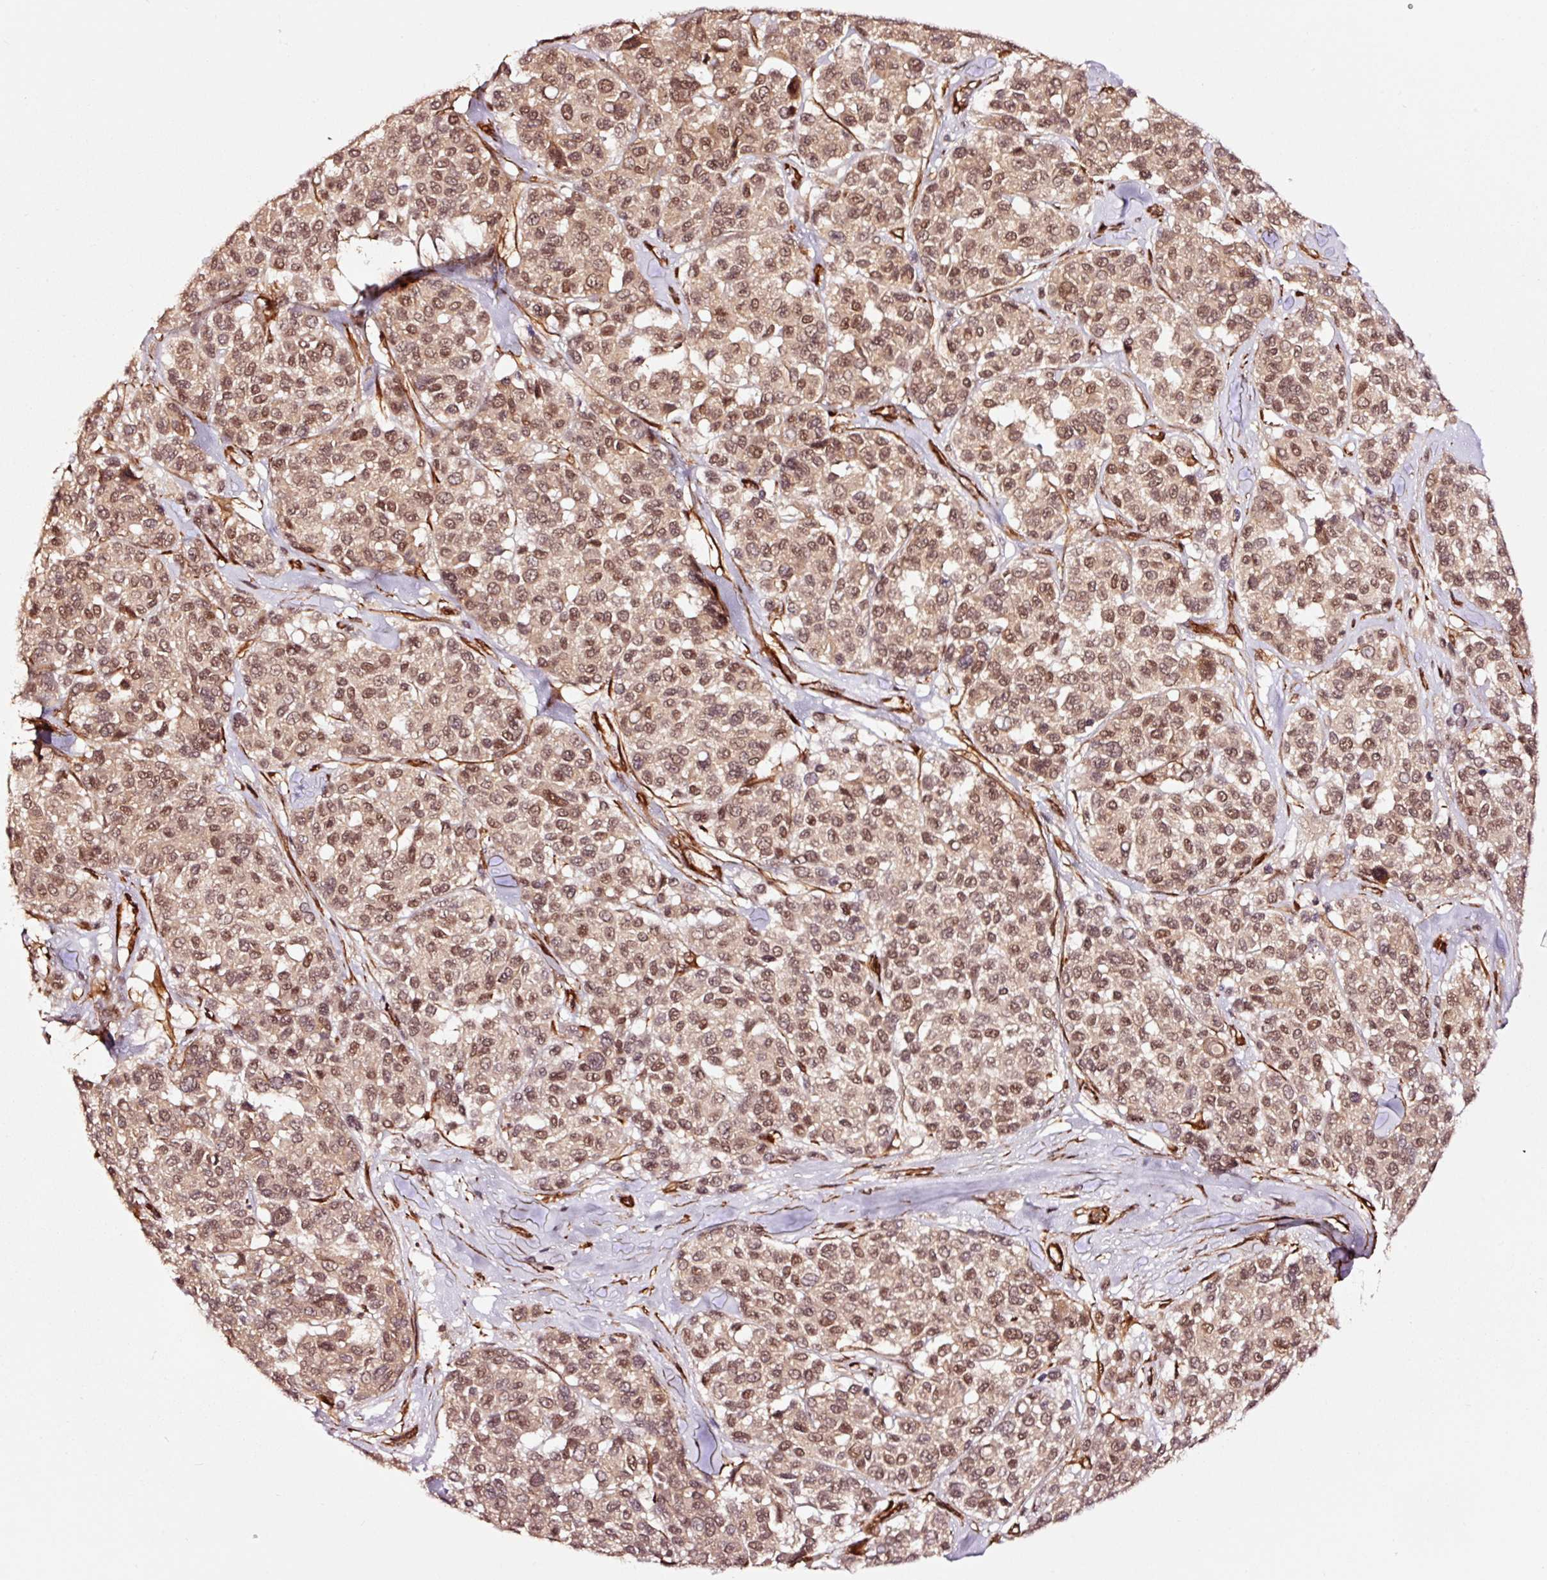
{"staining": {"intensity": "moderate", "quantity": ">75%", "location": "nuclear"}, "tissue": "melanoma", "cell_type": "Tumor cells", "image_type": "cancer", "snomed": [{"axis": "morphology", "description": "Malignant melanoma, NOS"}, {"axis": "topography", "description": "Skin"}], "caption": "The micrograph displays a brown stain indicating the presence of a protein in the nuclear of tumor cells in melanoma.", "gene": "TPM1", "patient": {"sex": "female", "age": 66}}